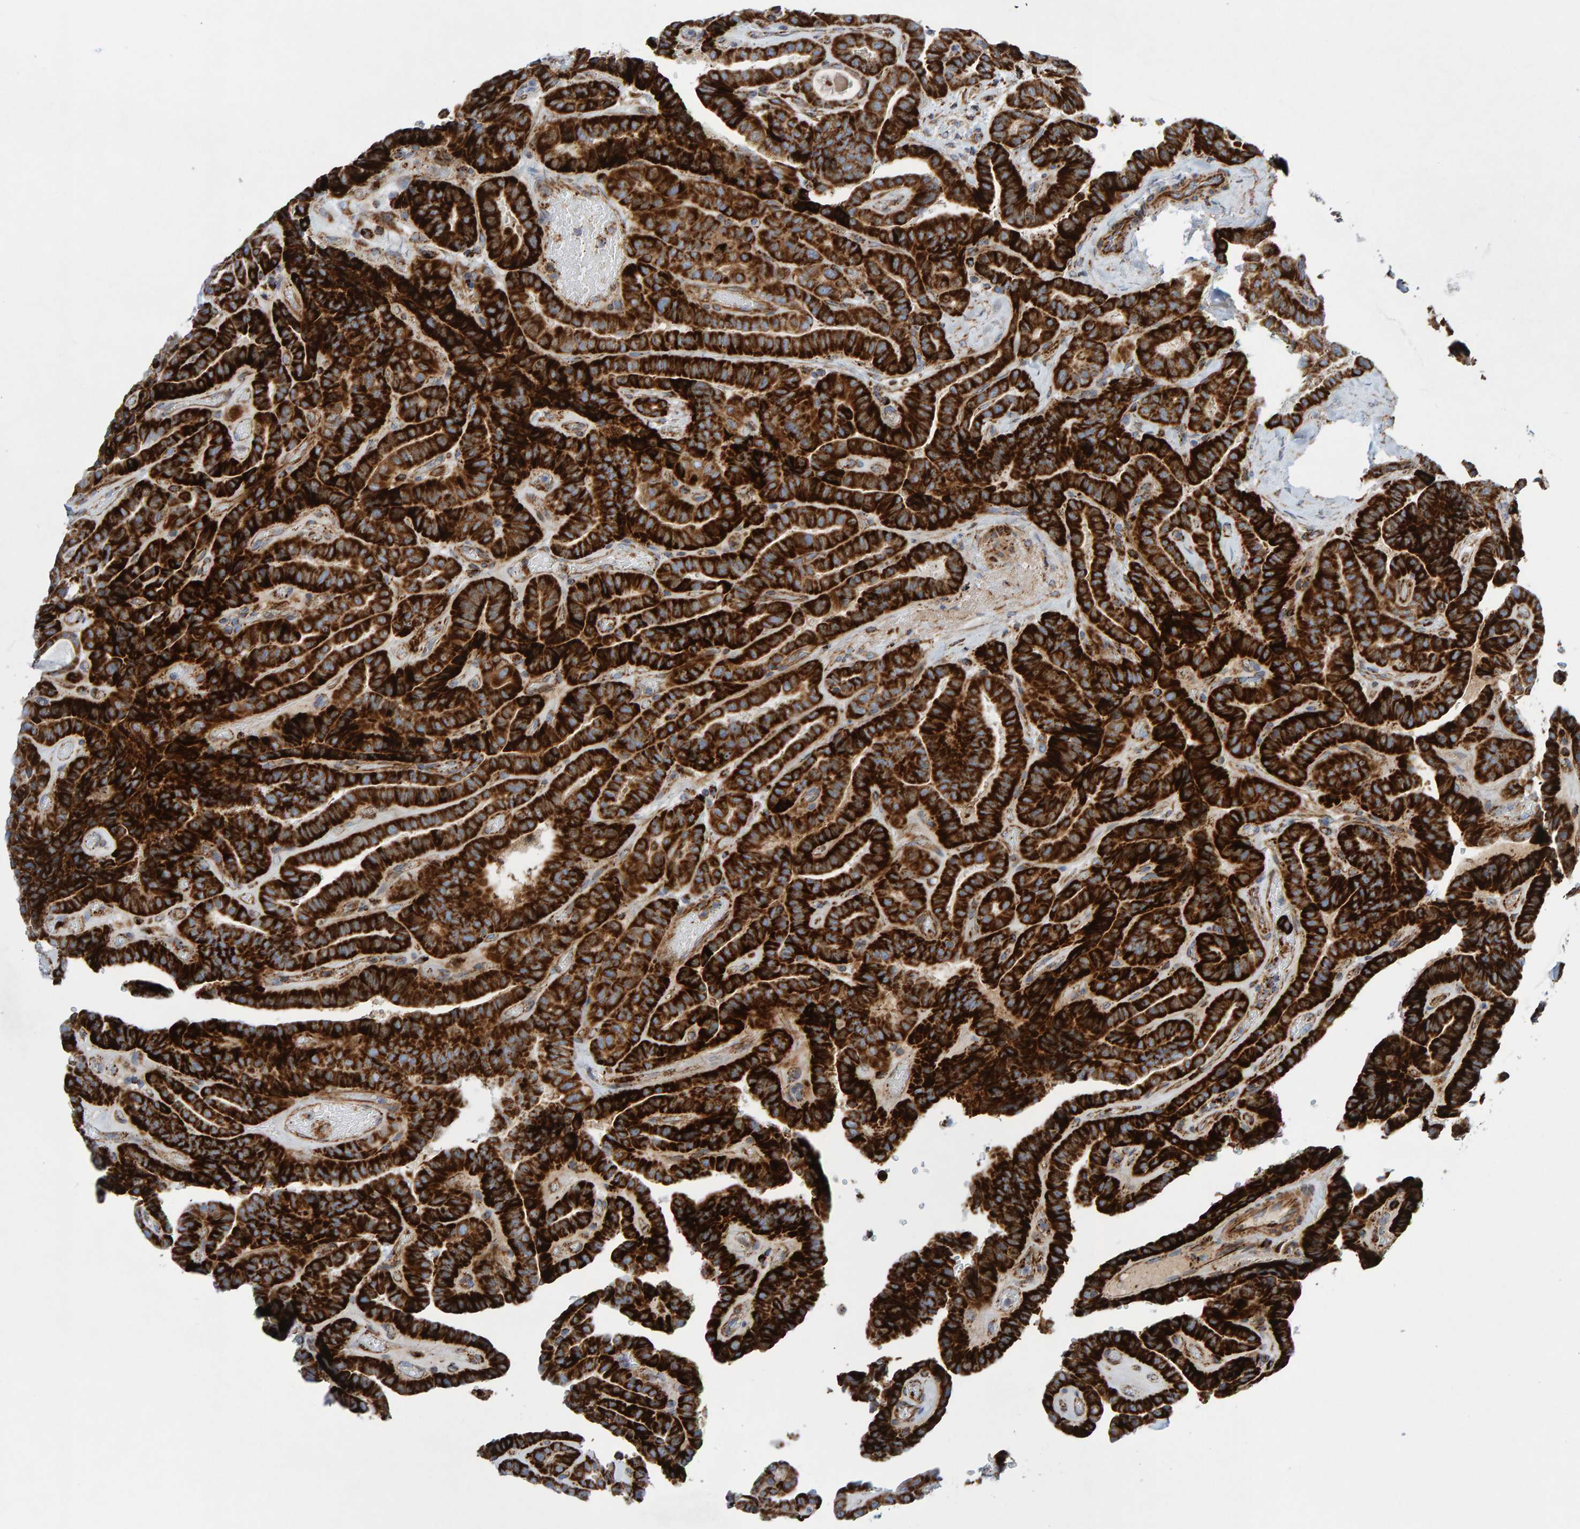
{"staining": {"intensity": "strong", "quantity": ">75%", "location": "cytoplasmic/membranous"}, "tissue": "thyroid cancer", "cell_type": "Tumor cells", "image_type": "cancer", "snomed": [{"axis": "morphology", "description": "Papillary adenocarcinoma, NOS"}, {"axis": "topography", "description": "Thyroid gland"}], "caption": "The image demonstrates a brown stain indicating the presence of a protein in the cytoplasmic/membranous of tumor cells in thyroid cancer (papillary adenocarcinoma).", "gene": "GGTA1", "patient": {"sex": "male", "age": 77}}